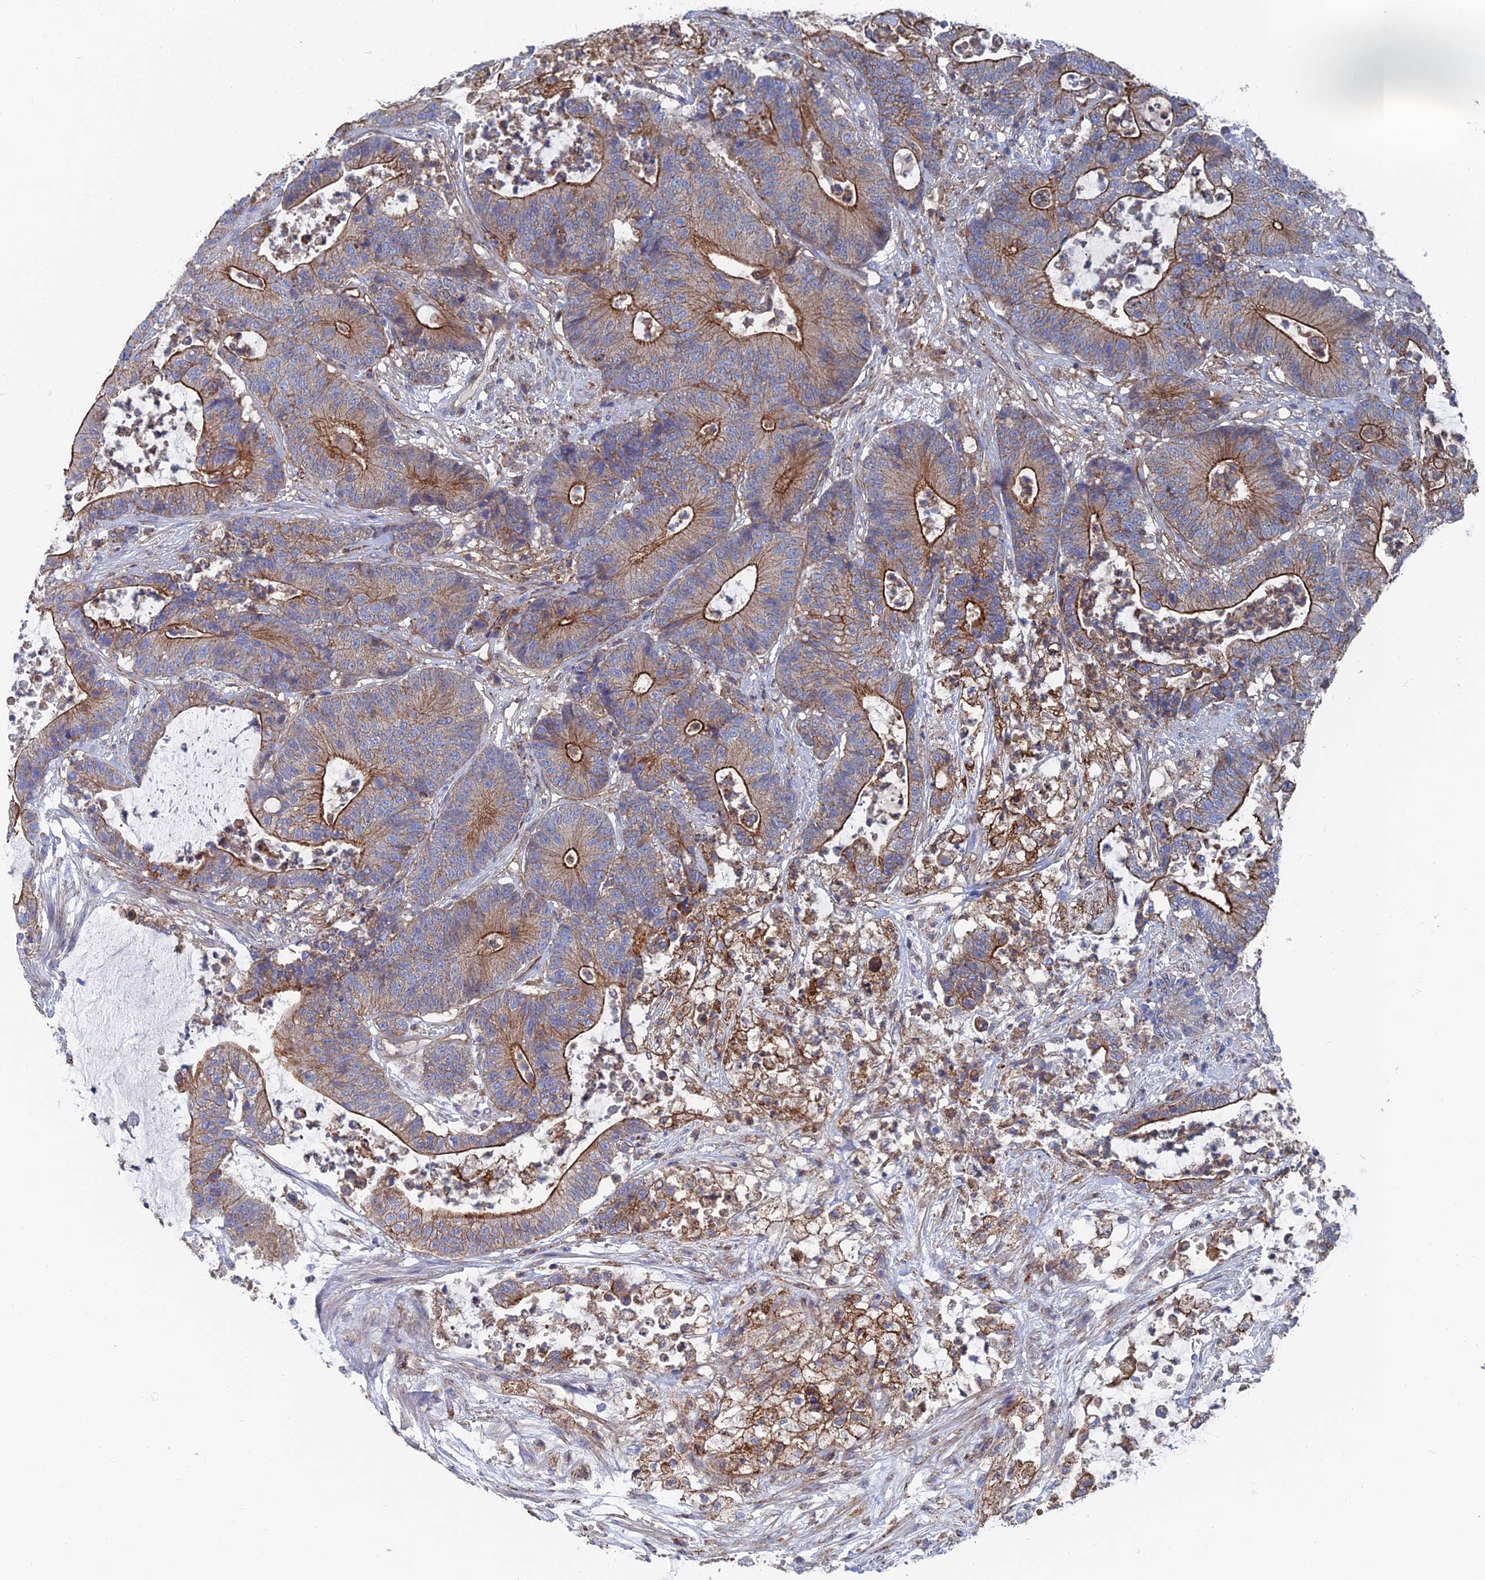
{"staining": {"intensity": "moderate", "quantity": "25%-75%", "location": "cytoplasmic/membranous"}, "tissue": "colorectal cancer", "cell_type": "Tumor cells", "image_type": "cancer", "snomed": [{"axis": "morphology", "description": "Adenocarcinoma, NOS"}, {"axis": "topography", "description": "Colon"}], "caption": "Immunohistochemical staining of adenocarcinoma (colorectal) reveals medium levels of moderate cytoplasmic/membranous staining in about 25%-75% of tumor cells.", "gene": "SNX11", "patient": {"sex": "female", "age": 84}}